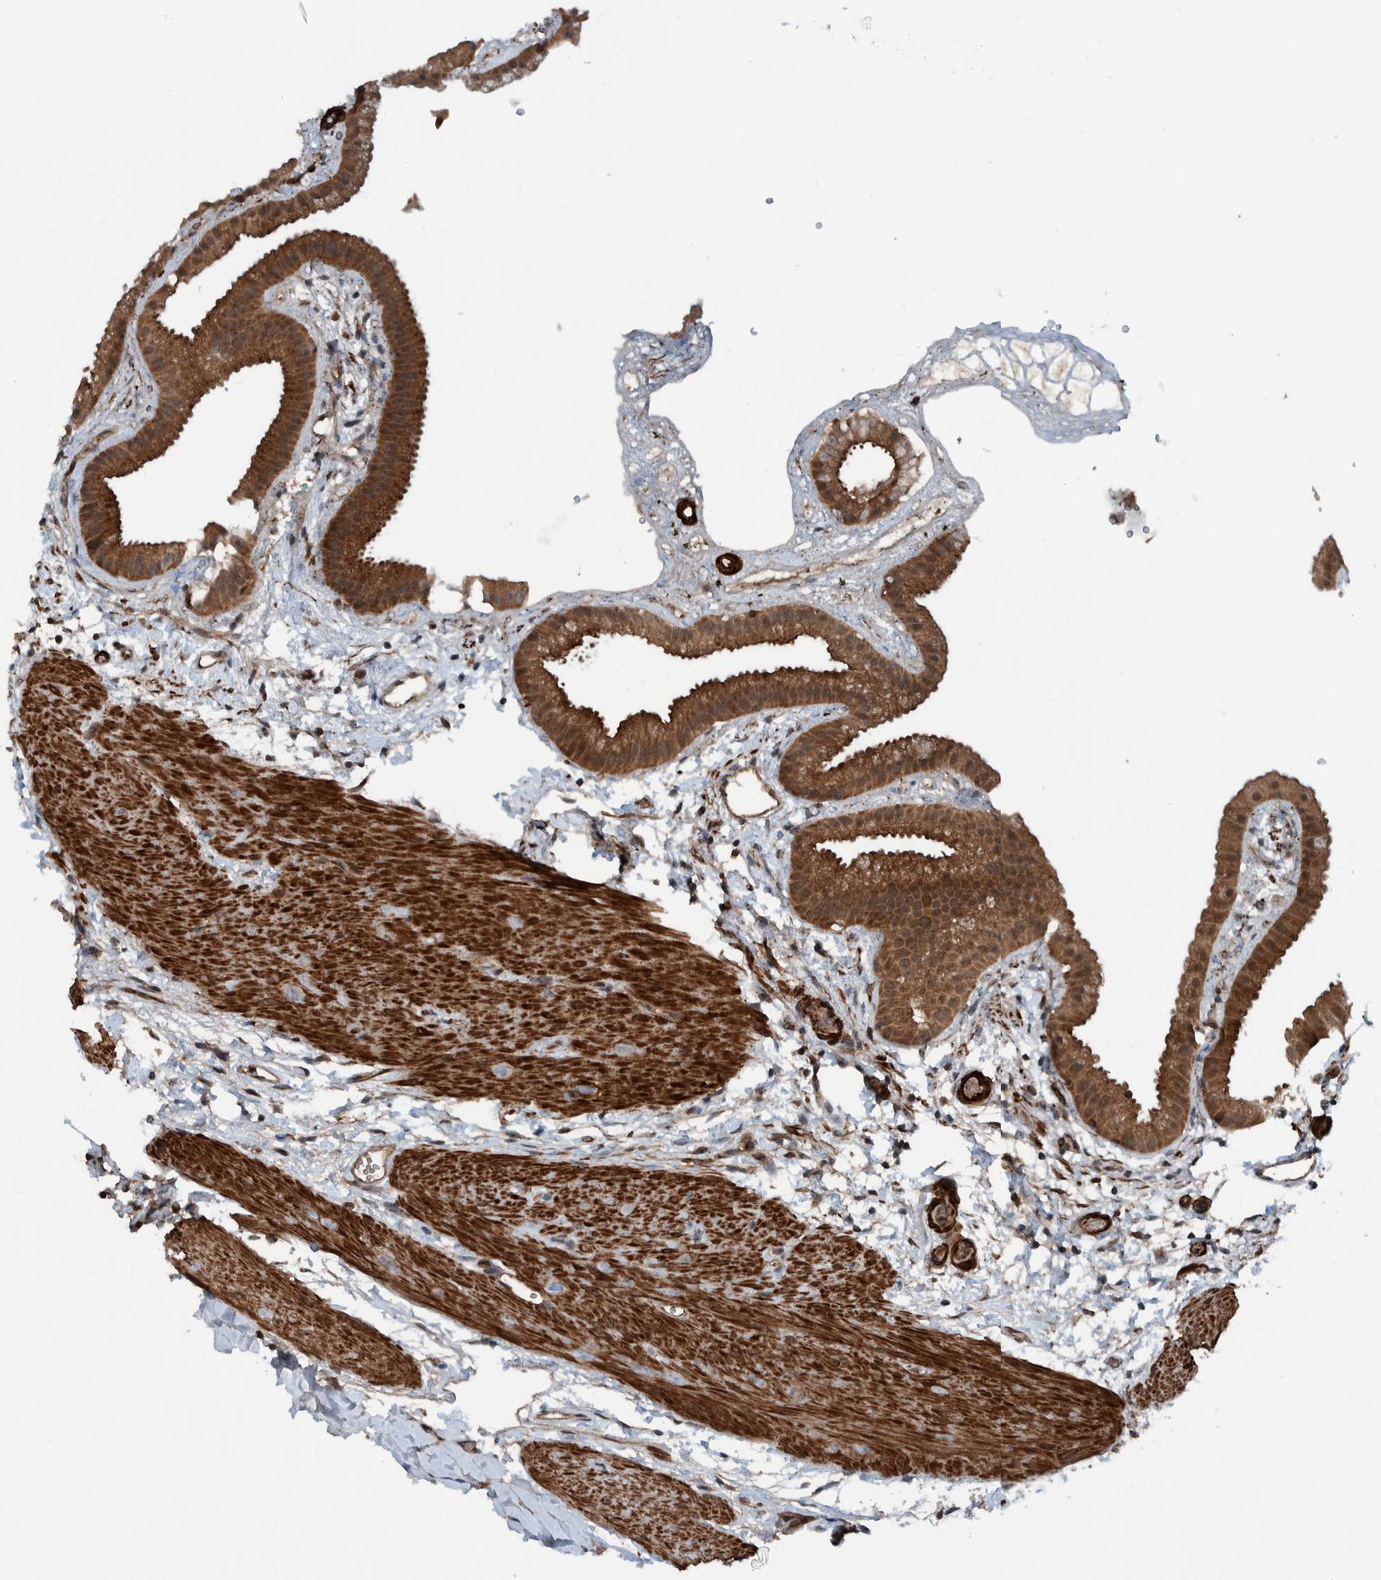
{"staining": {"intensity": "strong", "quantity": ">75%", "location": "cytoplasmic/membranous"}, "tissue": "gallbladder", "cell_type": "Glandular cells", "image_type": "normal", "snomed": [{"axis": "morphology", "description": "Normal tissue, NOS"}, {"axis": "topography", "description": "Gallbladder"}], "caption": "Gallbladder stained with DAB IHC exhibits high levels of strong cytoplasmic/membranous positivity in about >75% of glandular cells. (DAB (3,3'-diaminobenzidine) IHC with brightfield microscopy, high magnification).", "gene": "CUEDC1", "patient": {"sex": "female", "age": 64}}